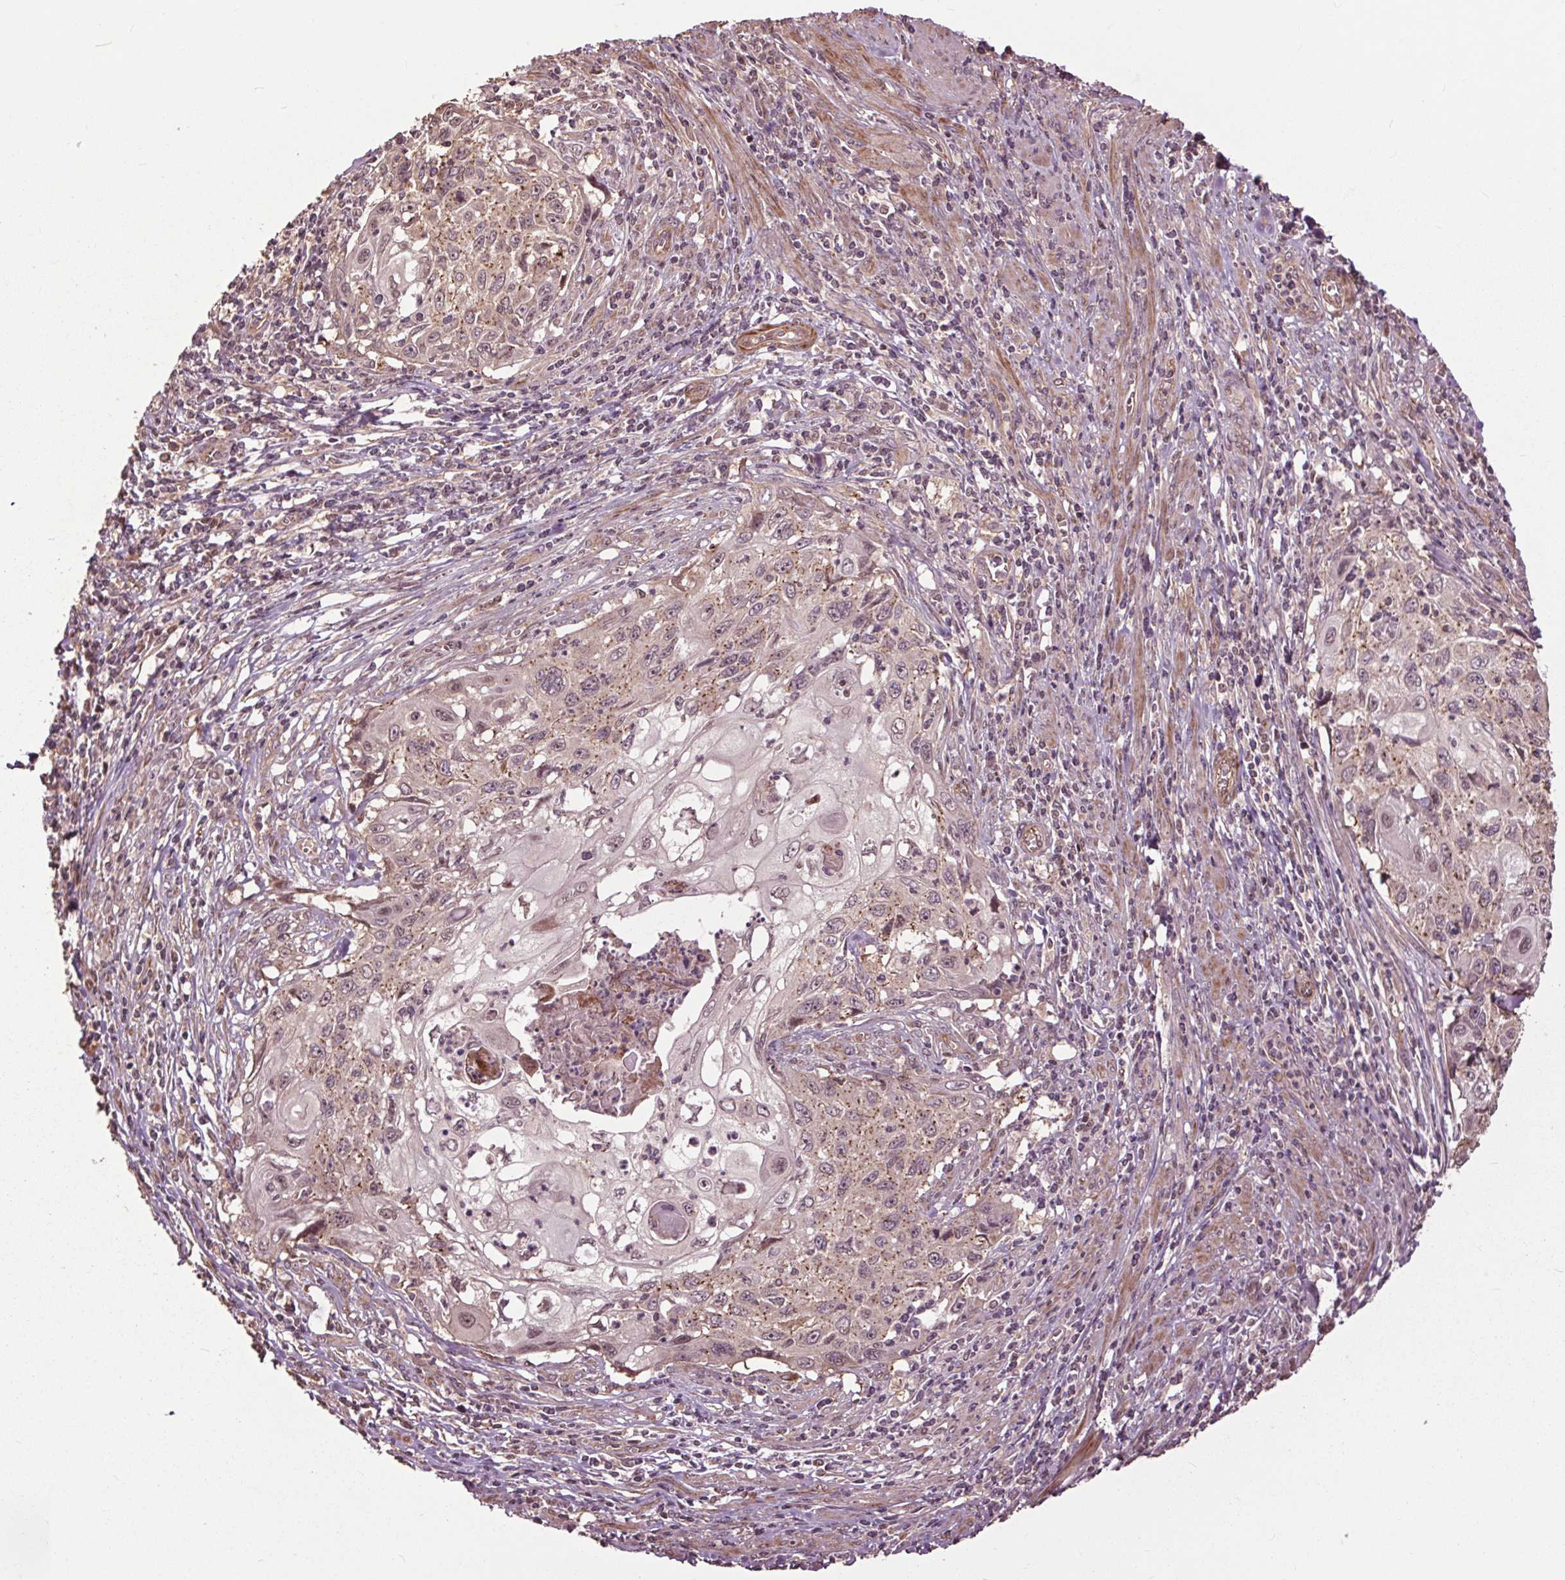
{"staining": {"intensity": "weak", "quantity": "25%-75%", "location": "cytoplasmic/membranous"}, "tissue": "cervical cancer", "cell_type": "Tumor cells", "image_type": "cancer", "snomed": [{"axis": "morphology", "description": "Squamous cell carcinoma, NOS"}, {"axis": "topography", "description": "Cervix"}], "caption": "An immunohistochemistry histopathology image of neoplastic tissue is shown. Protein staining in brown highlights weak cytoplasmic/membranous positivity in squamous cell carcinoma (cervical) within tumor cells.", "gene": "CEP95", "patient": {"sex": "female", "age": 70}}